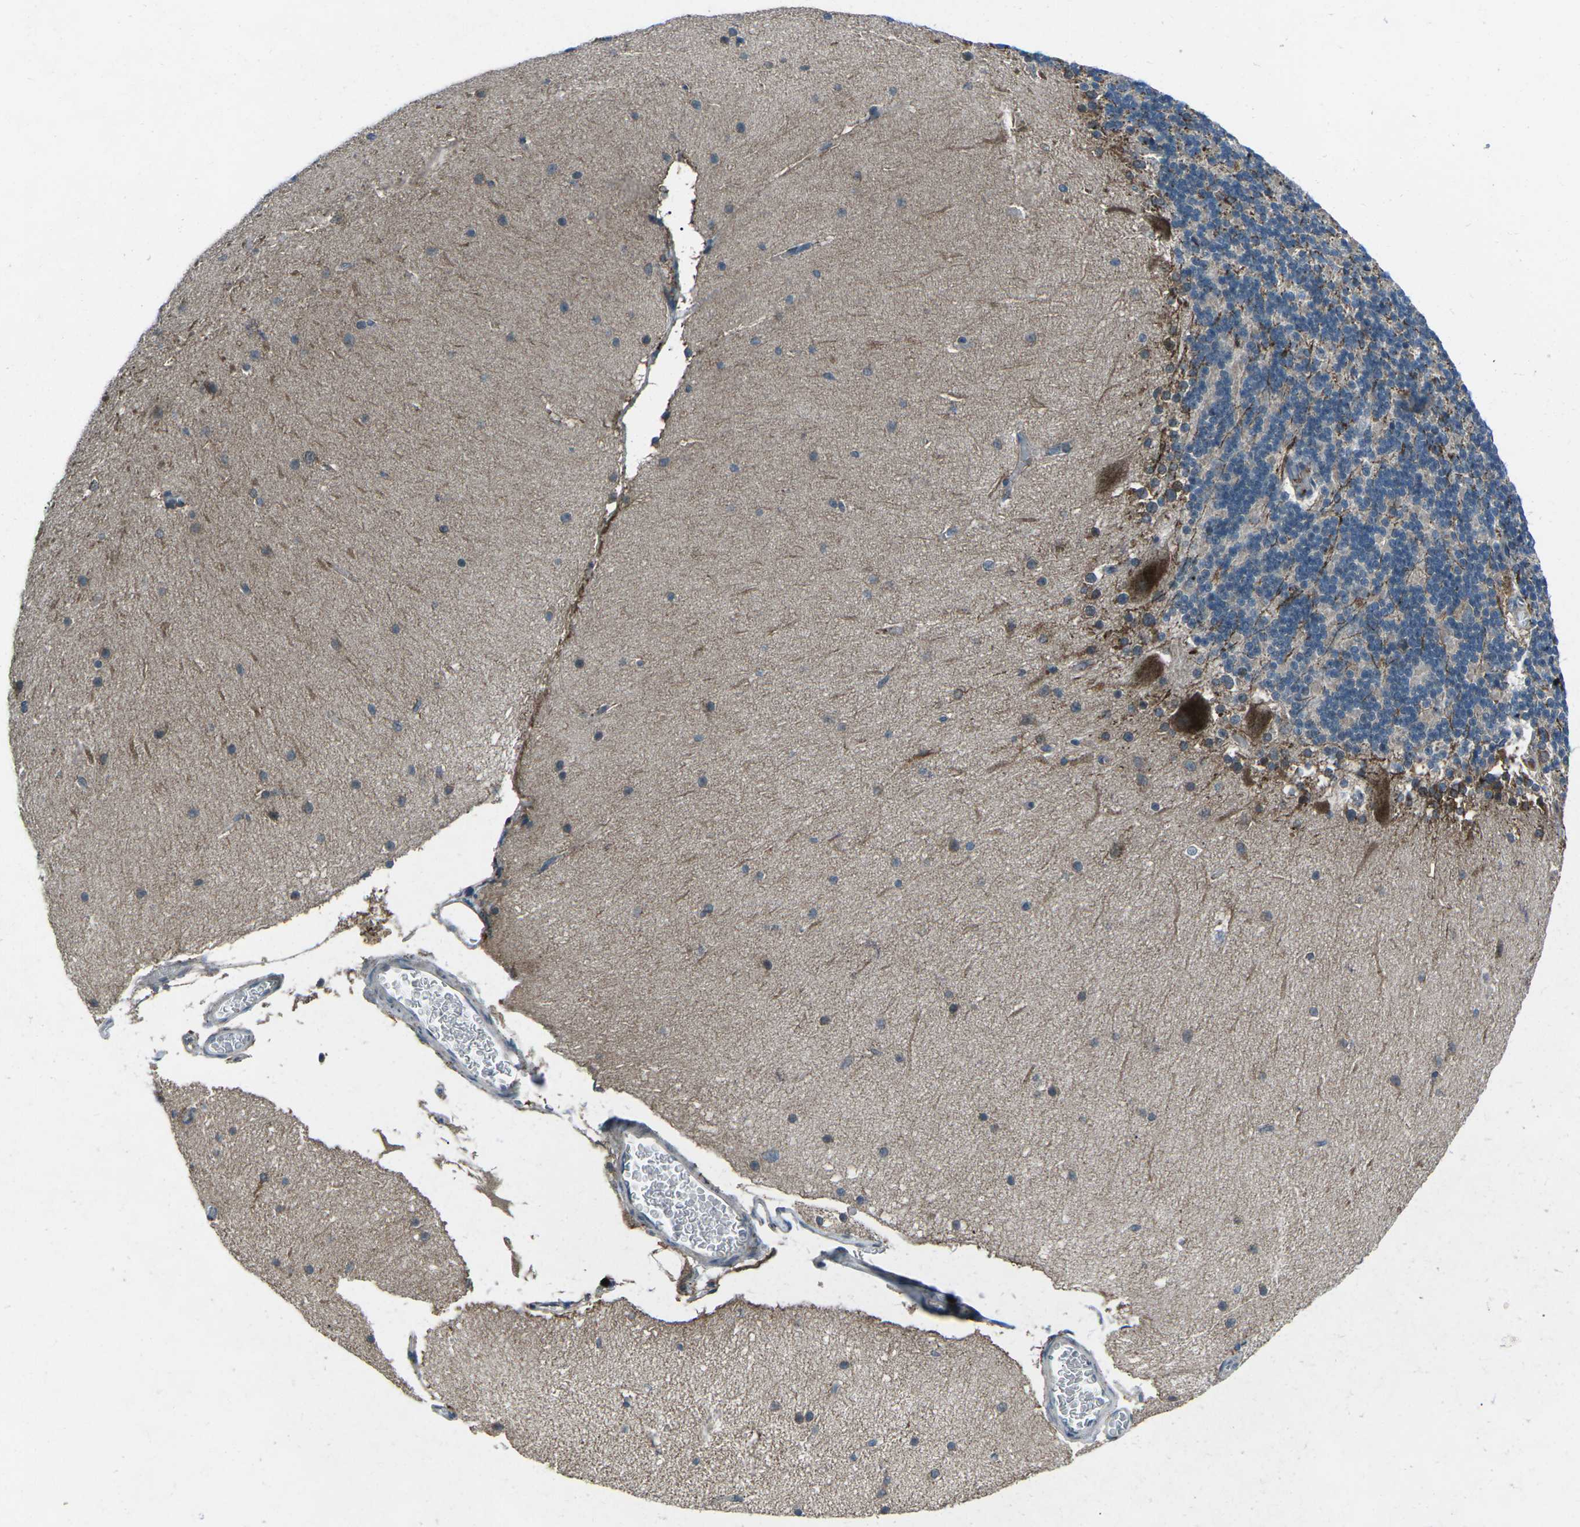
{"staining": {"intensity": "negative", "quantity": "none", "location": "none"}, "tissue": "cerebellum", "cell_type": "Cells in granular layer", "image_type": "normal", "snomed": [{"axis": "morphology", "description": "Normal tissue, NOS"}, {"axis": "topography", "description": "Cerebellum"}], "caption": "Immunohistochemical staining of benign cerebellum demonstrates no significant positivity in cells in granular layer.", "gene": "CDK16", "patient": {"sex": "female", "age": 19}}